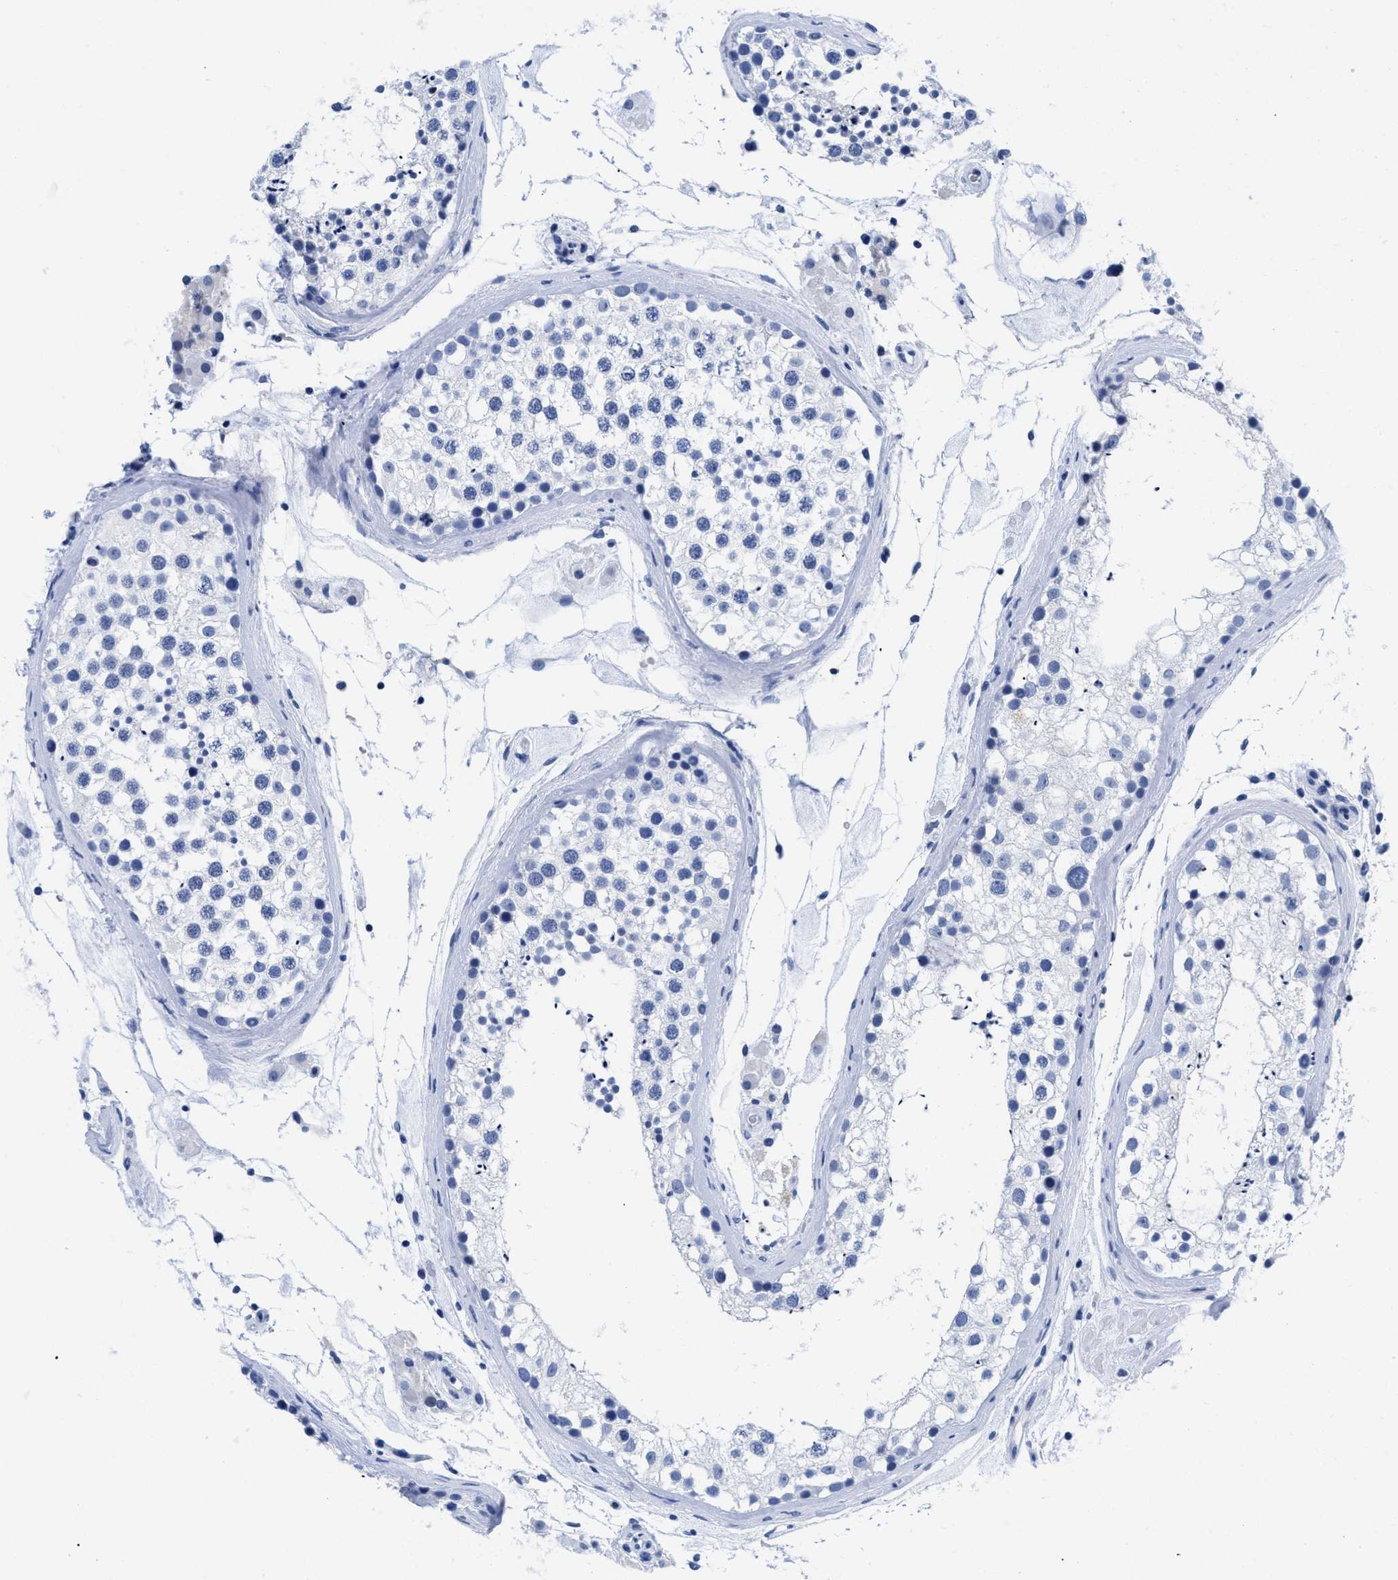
{"staining": {"intensity": "negative", "quantity": "none", "location": "none"}, "tissue": "testis", "cell_type": "Cells in seminiferous ducts", "image_type": "normal", "snomed": [{"axis": "morphology", "description": "Normal tissue, NOS"}, {"axis": "topography", "description": "Testis"}], "caption": "Cells in seminiferous ducts show no significant positivity in benign testis. (Brightfield microscopy of DAB immunohistochemistry at high magnification).", "gene": "TREML1", "patient": {"sex": "male", "age": 46}}